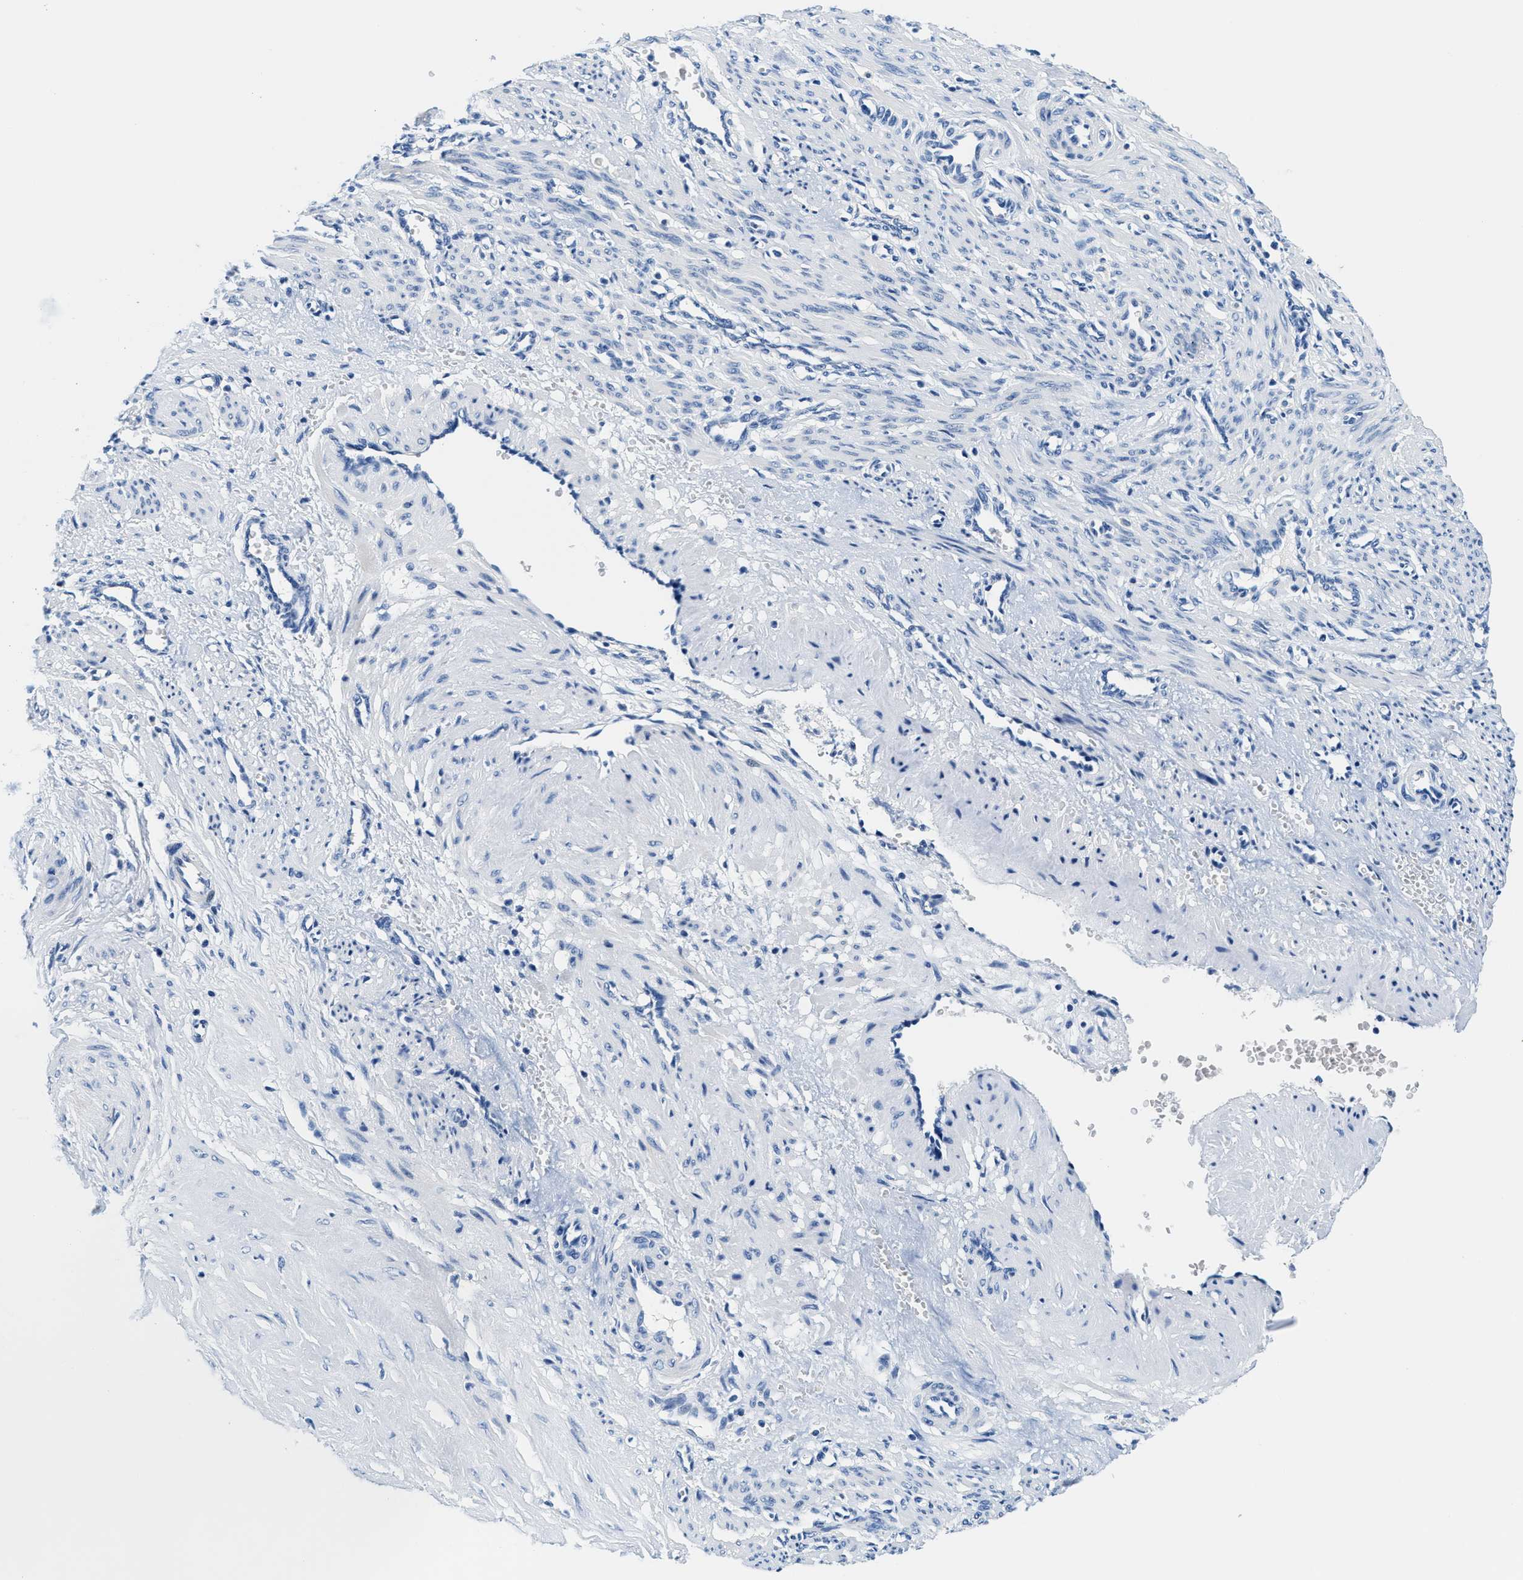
{"staining": {"intensity": "negative", "quantity": "none", "location": "none"}, "tissue": "smooth muscle", "cell_type": "Smooth muscle cells", "image_type": "normal", "snomed": [{"axis": "morphology", "description": "Normal tissue, NOS"}, {"axis": "topography", "description": "Endometrium"}], "caption": "Immunohistochemistry (IHC) photomicrograph of normal smooth muscle: smooth muscle stained with DAB displays no significant protein staining in smooth muscle cells.", "gene": "GSTM3", "patient": {"sex": "female", "age": 33}}